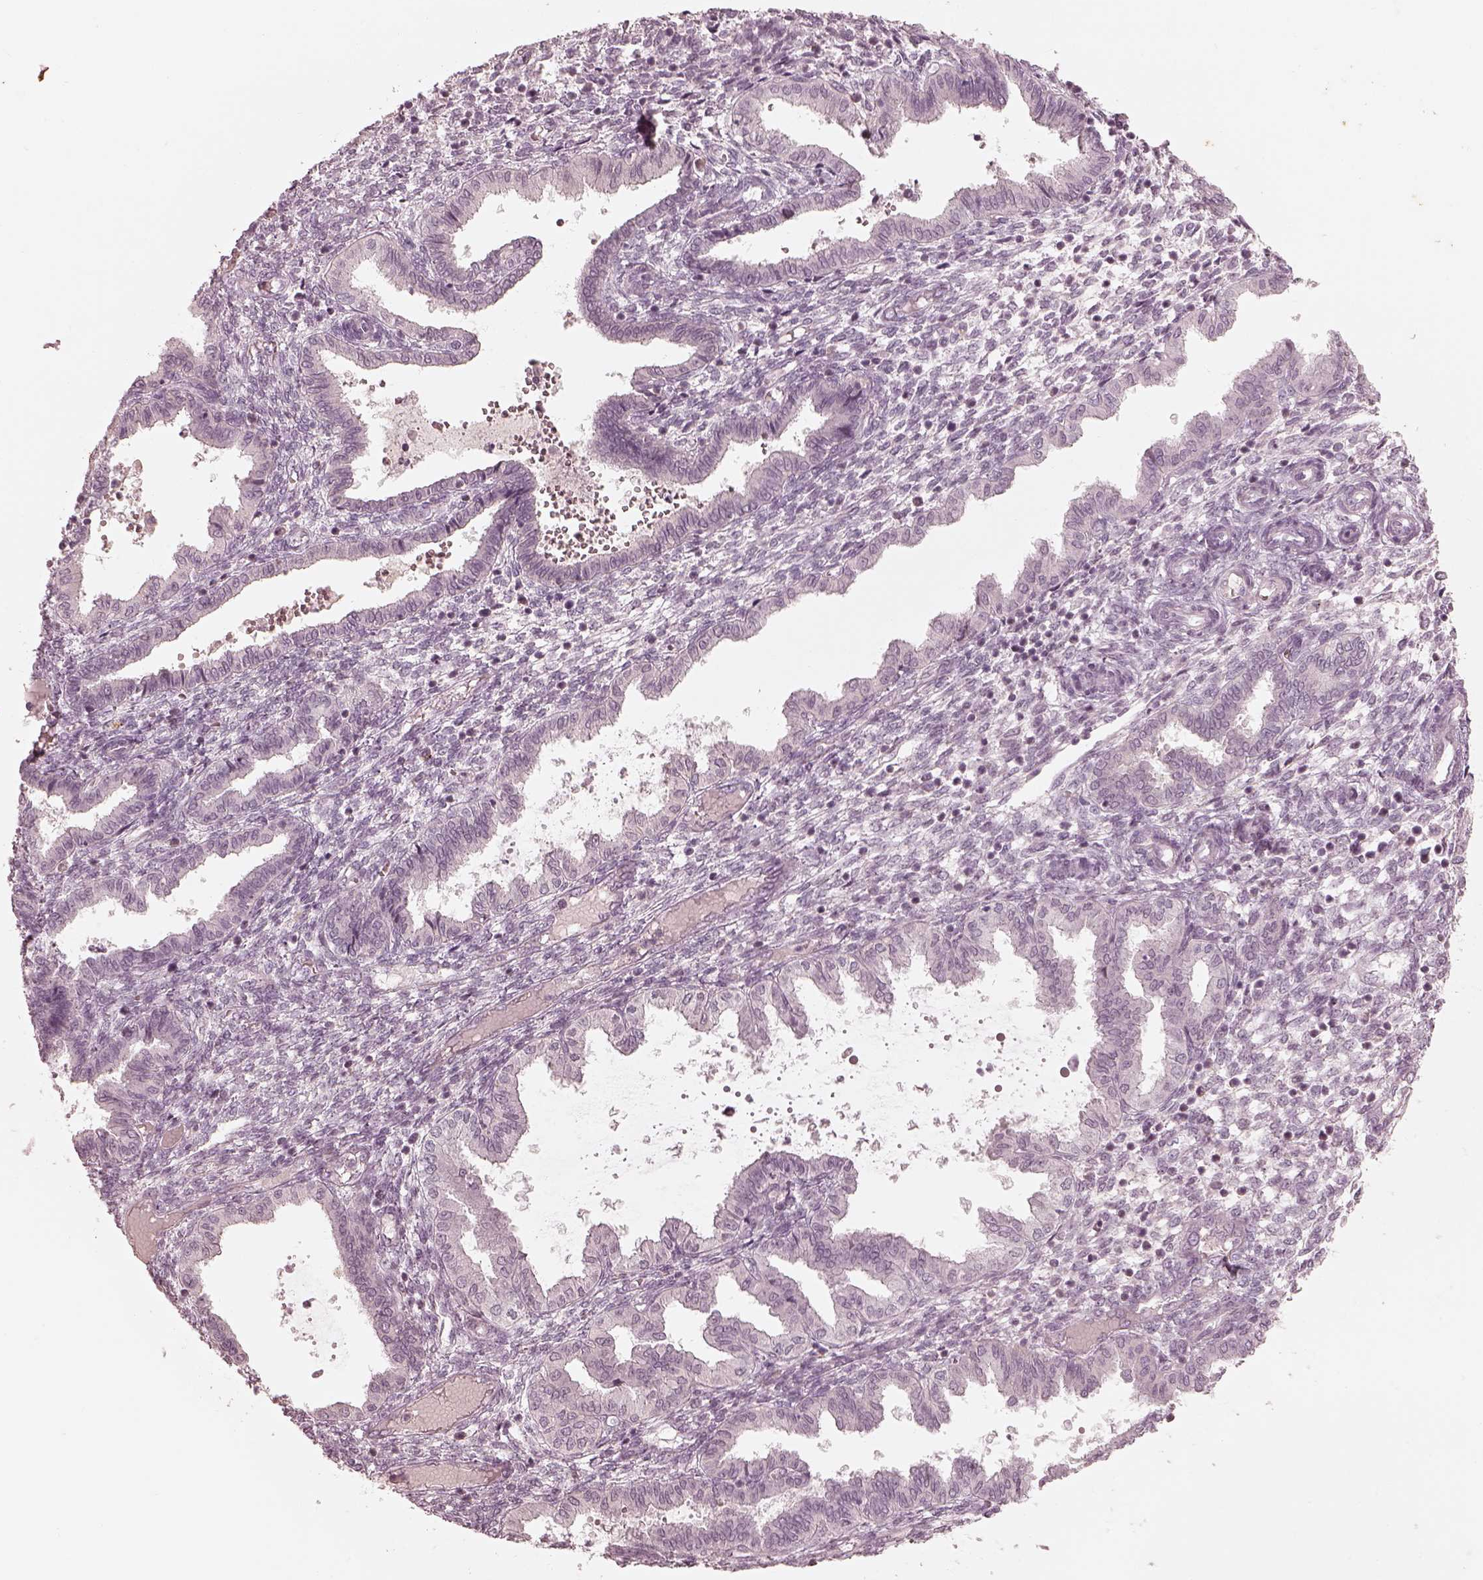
{"staining": {"intensity": "negative", "quantity": "none", "location": "none"}, "tissue": "endometrium", "cell_type": "Cells in endometrial stroma", "image_type": "normal", "snomed": [{"axis": "morphology", "description": "Normal tissue, NOS"}, {"axis": "topography", "description": "Endometrium"}], "caption": "Immunohistochemistry (IHC) photomicrograph of normal endometrium: endometrium stained with DAB demonstrates no significant protein expression in cells in endometrial stroma.", "gene": "ADRB3", "patient": {"sex": "female", "age": 43}}